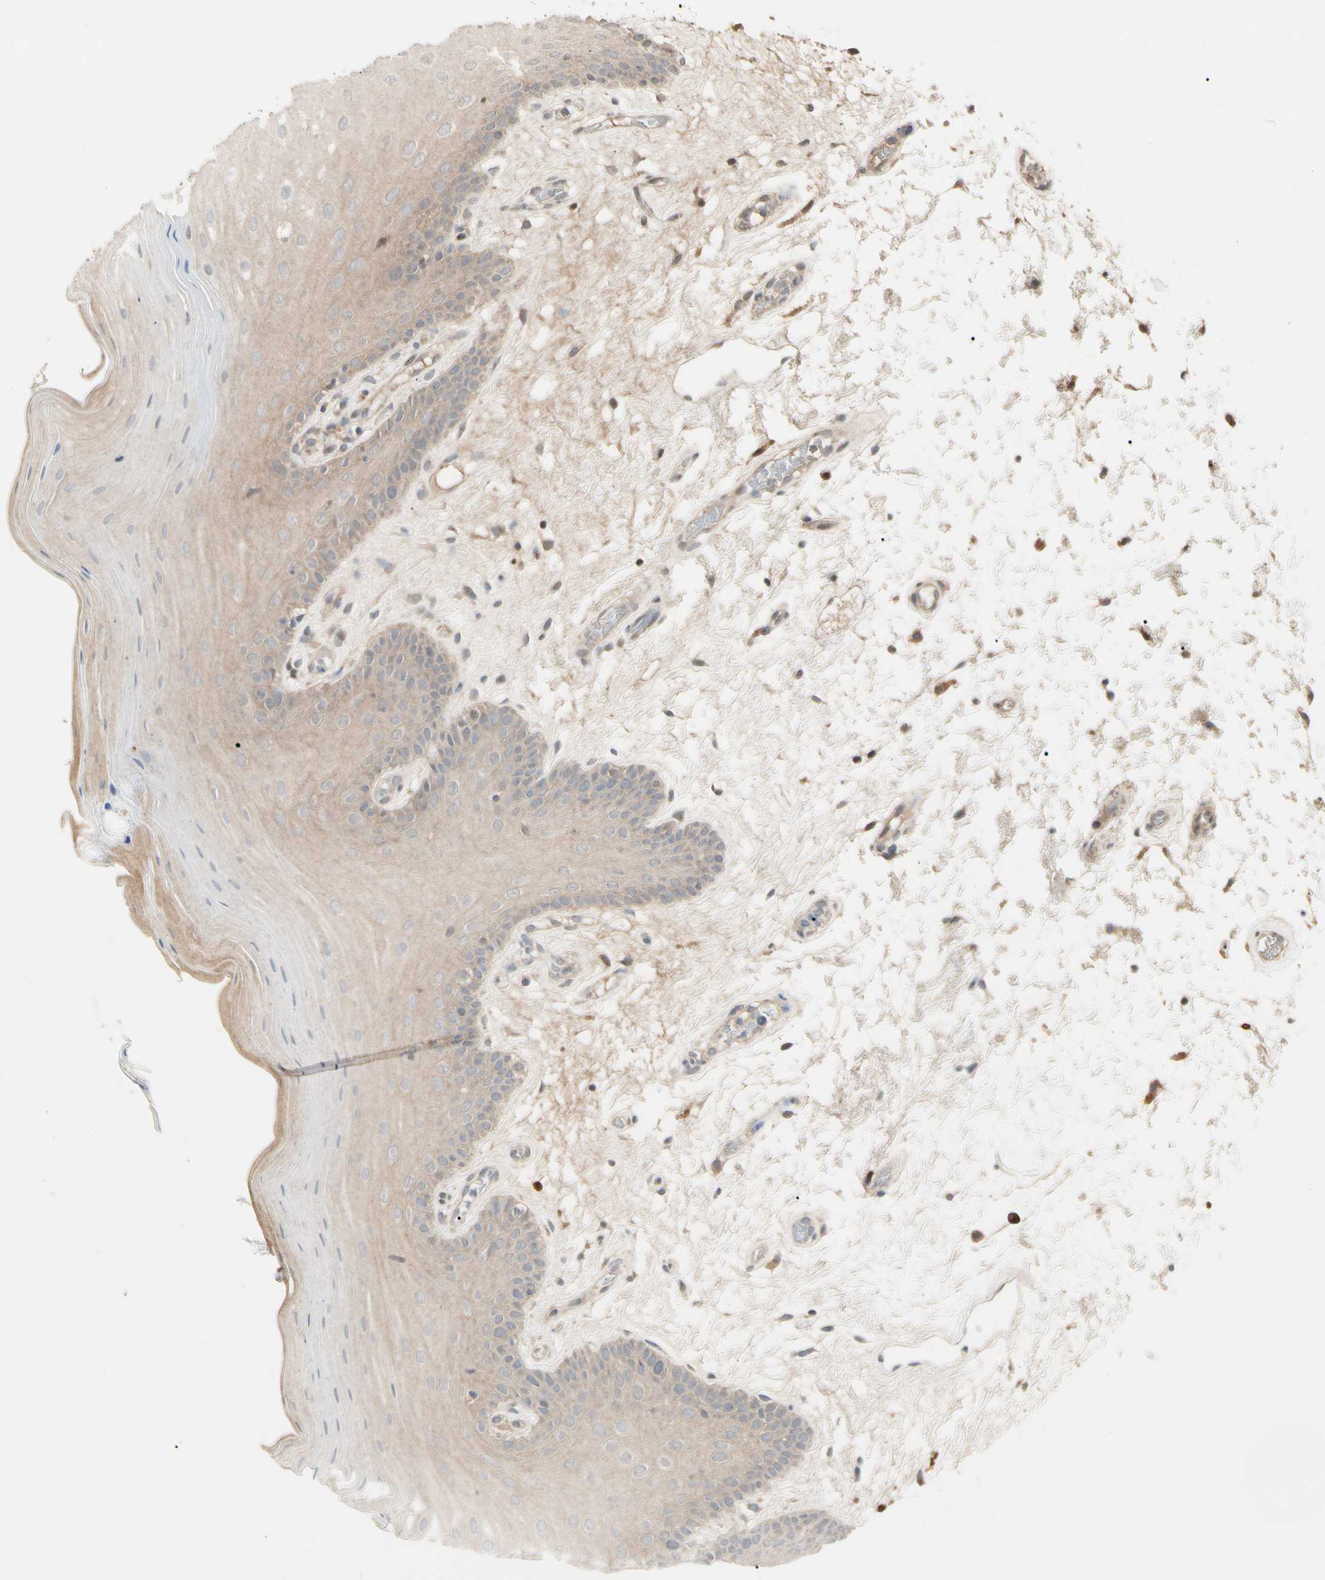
{"staining": {"intensity": "weak", "quantity": ">75%", "location": "cytoplasmic/membranous"}, "tissue": "oral mucosa", "cell_type": "Squamous epithelial cells", "image_type": "normal", "snomed": [{"axis": "morphology", "description": "Normal tissue, NOS"}, {"axis": "morphology", "description": "Squamous cell carcinoma, NOS"}, {"axis": "topography", "description": "Skeletal muscle"}, {"axis": "topography", "description": "Oral tissue"}, {"axis": "topography", "description": "Head-Neck"}], "caption": "Immunohistochemical staining of normal oral mucosa exhibits >75% levels of weak cytoplasmic/membranous protein positivity in about >75% of squamous epithelial cells.", "gene": "ATG4C", "patient": {"sex": "male", "age": 71}}